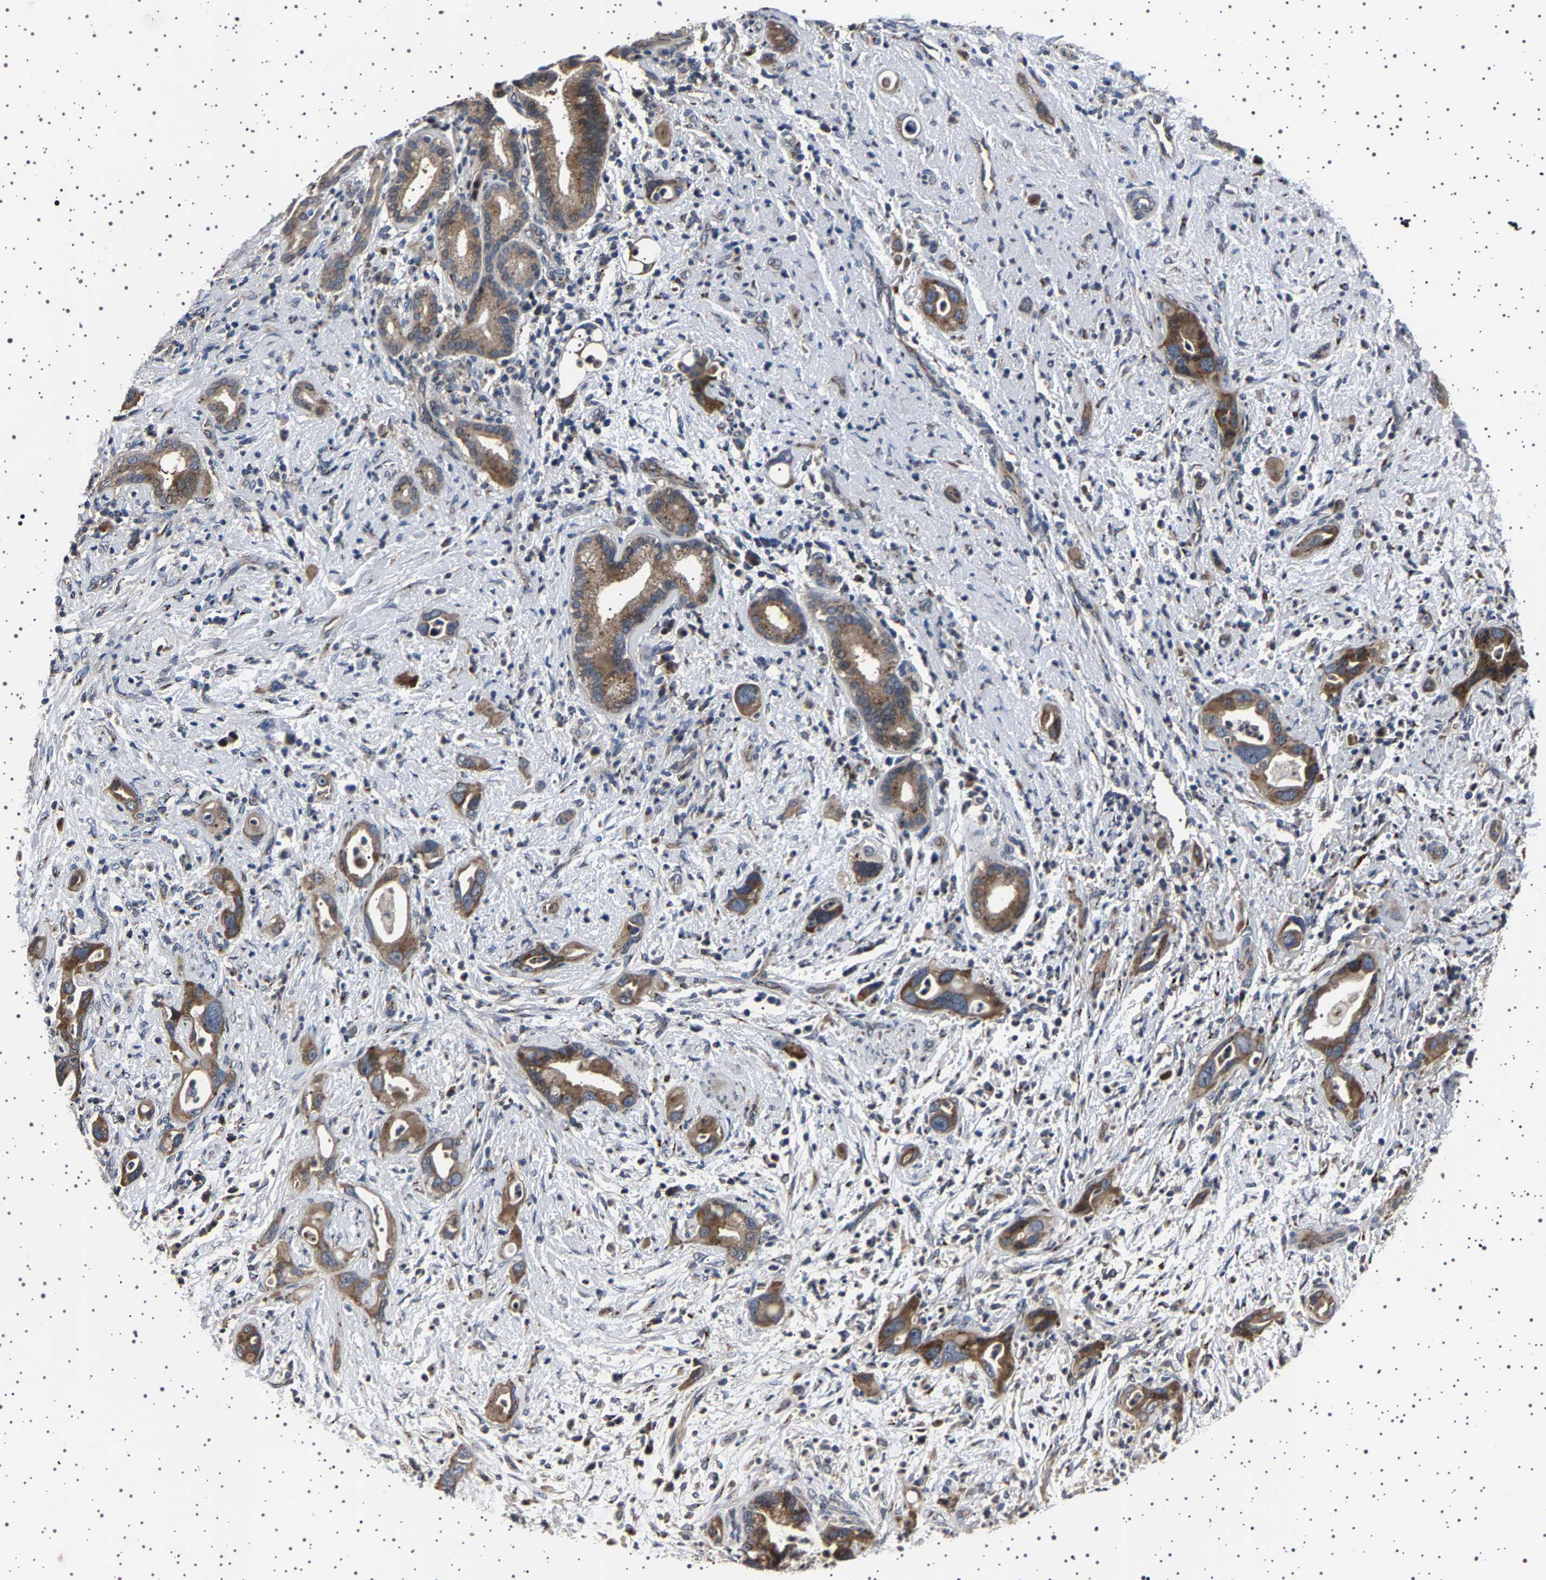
{"staining": {"intensity": "moderate", "quantity": ">75%", "location": "cytoplasmic/membranous"}, "tissue": "pancreatic cancer", "cell_type": "Tumor cells", "image_type": "cancer", "snomed": [{"axis": "morphology", "description": "Adenocarcinoma, NOS"}, {"axis": "topography", "description": "Pancreas"}], "caption": "The histopathology image reveals a brown stain indicating the presence of a protein in the cytoplasmic/membranous of tumor cells in pancreatic cancer. (brown staining indicates protein expression, while blue staining denotes nuclei).", "gene": "NCKAP1", "patient": {"sex": "male", "age": 59}}